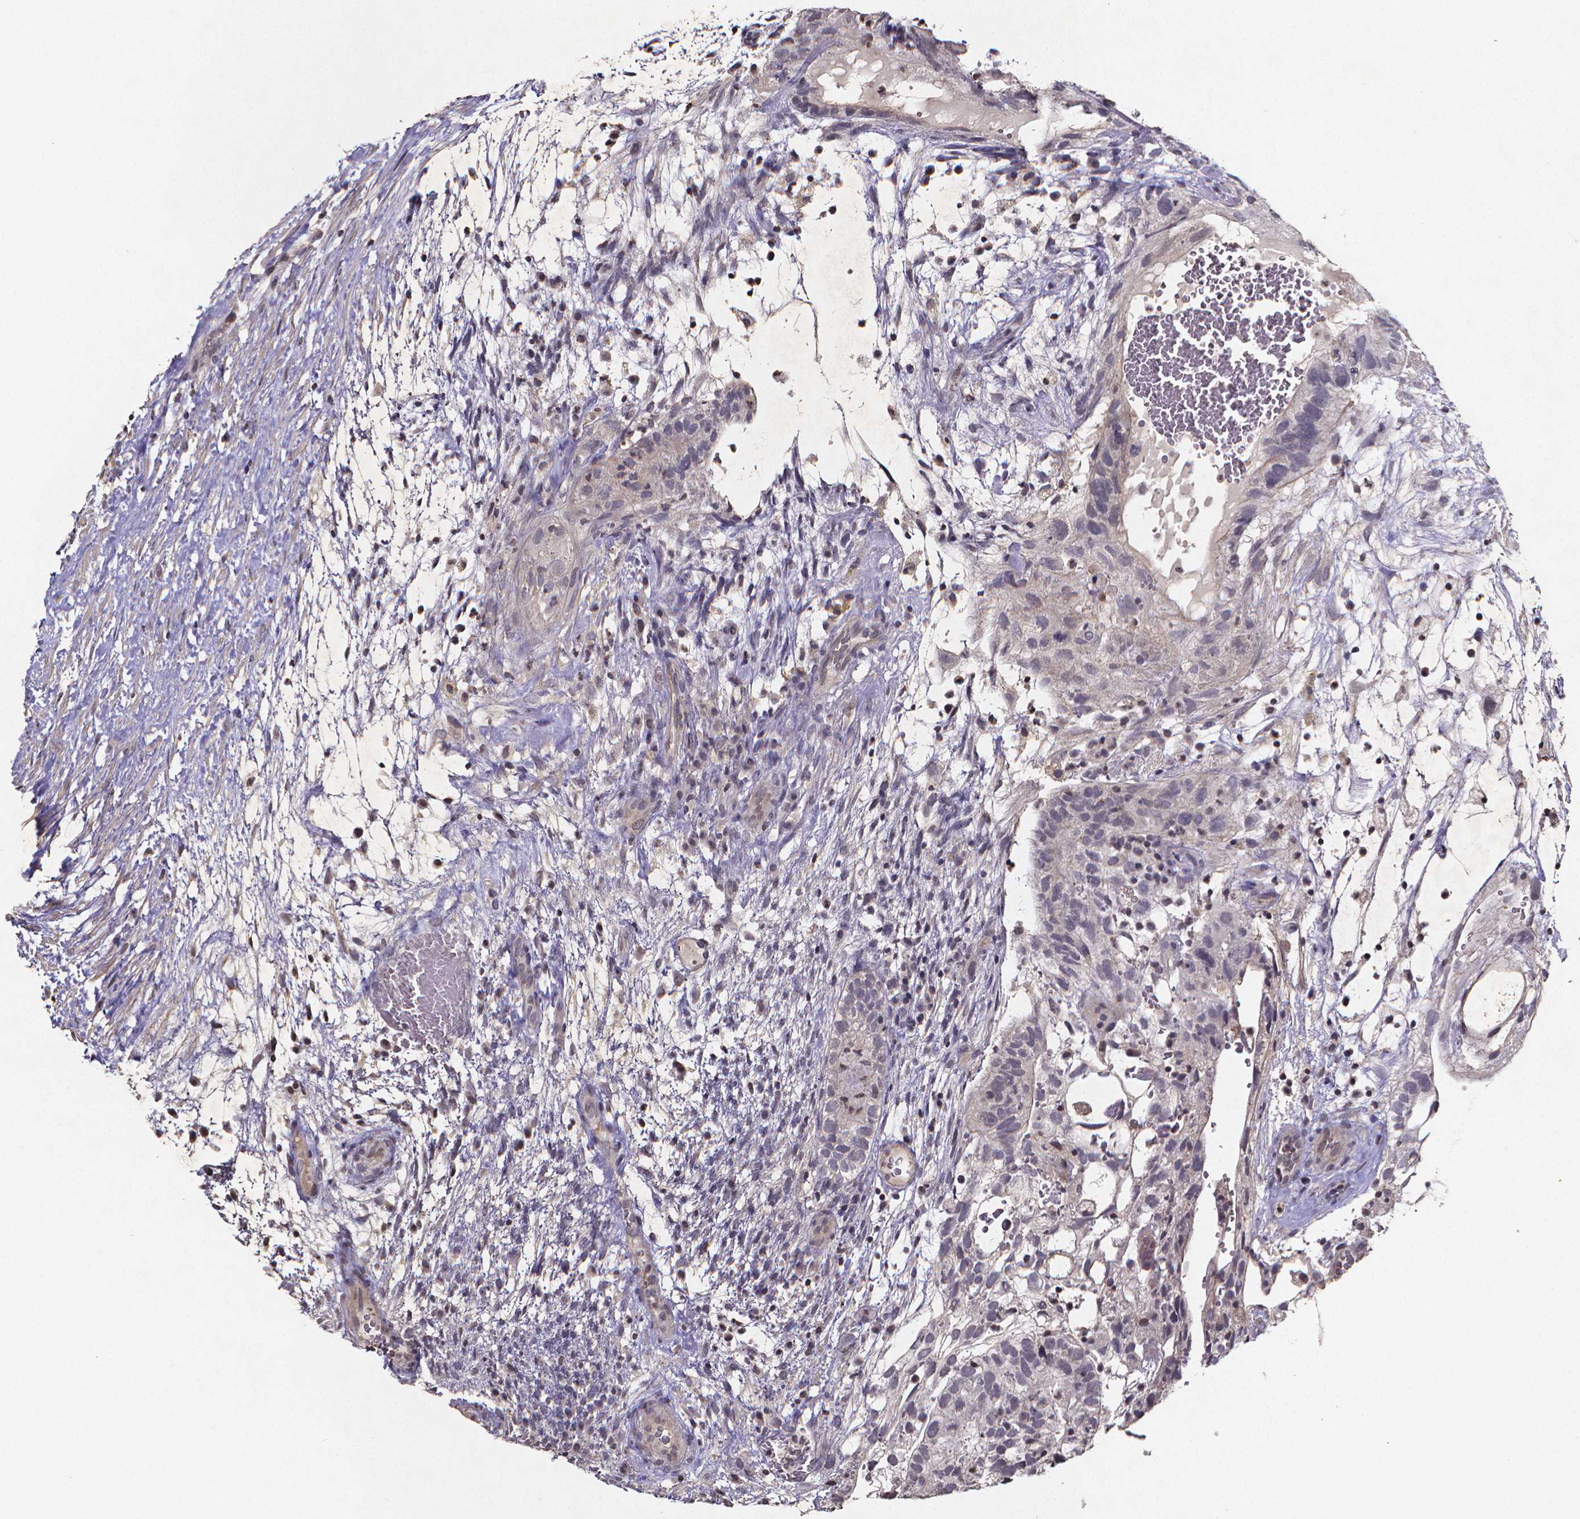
{"staining": {"intensity": "negative", "quantity": "none", "location": "none"}, "tissue": "testis cancer", "cell_type": "Tumor cells", "image_type": "cancer", "snomed": [{"axis": "morphology", "description": "Normal tissue, NOS"}, {"axis": "morphology", "description": "Carcinoma, Embryonal, NOS"}, {"axis": "topography", "description": "Testis"}], "caption": "This is an immunohistochemistry image of testis cancer (embryonal carcinoma). There is no staining in tumor cells.", "gene": "TP73", "patient": {"sex": "male", "age": 32}}